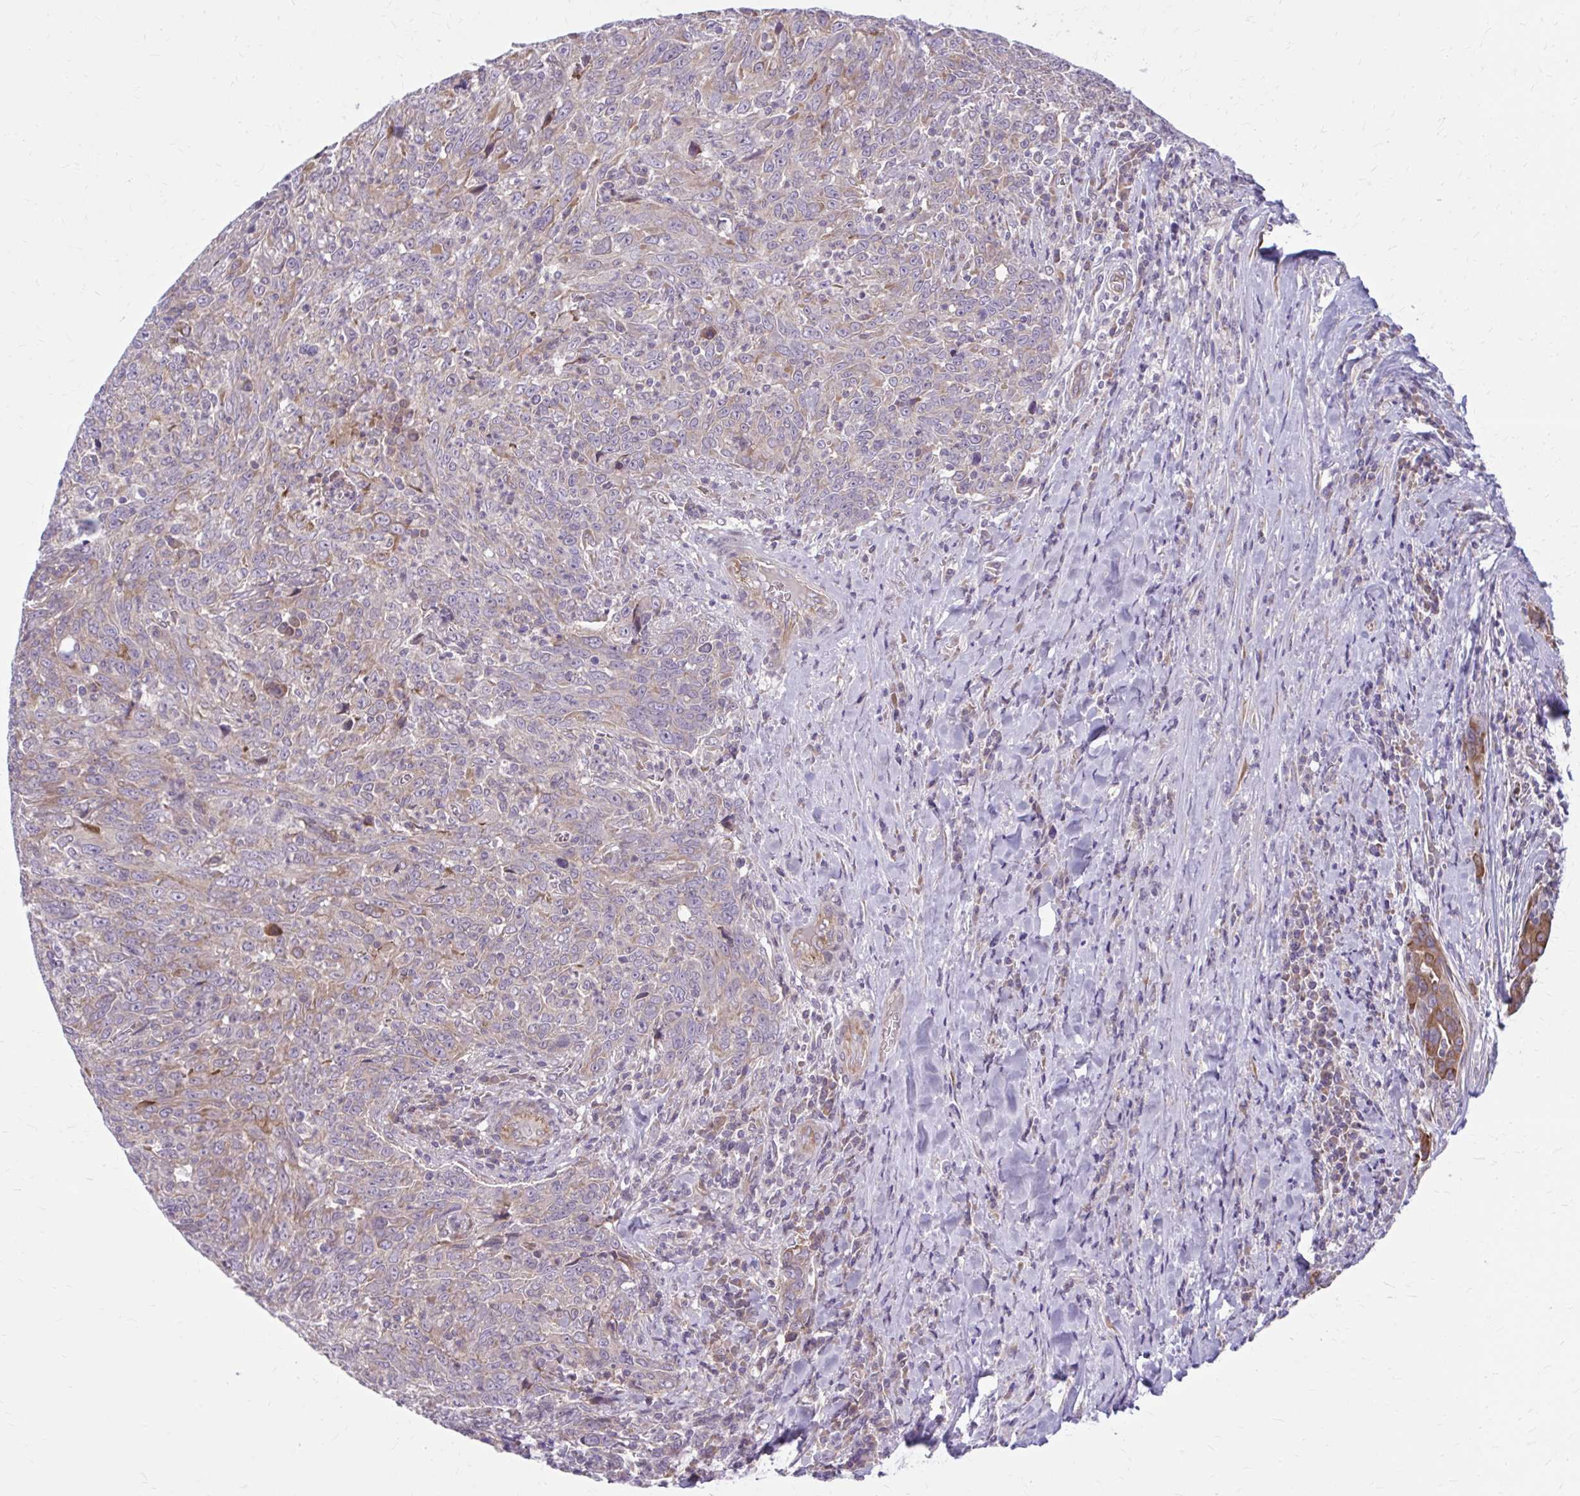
{"staining": {"intensity": "weak", "quantity": "25%-75%", "location": "cytoplasmic/membranous"}, "tissue": "breast cancer", "cell_type": "Tumor cells", "image_type": "cancer", "snomed": [{"axis": "morphology", "description": "Duct carcinoma"}, {"axis": "topography", "description": "Breast"}], "caption": "Immunohistochemical staining of human breast cancer shows low levels of weak cytoplasmic/membranous positivity in about 25%-75% of tumor cells.", "gene": "SNF8", "patient": {"sex": "female", "age": 50}}